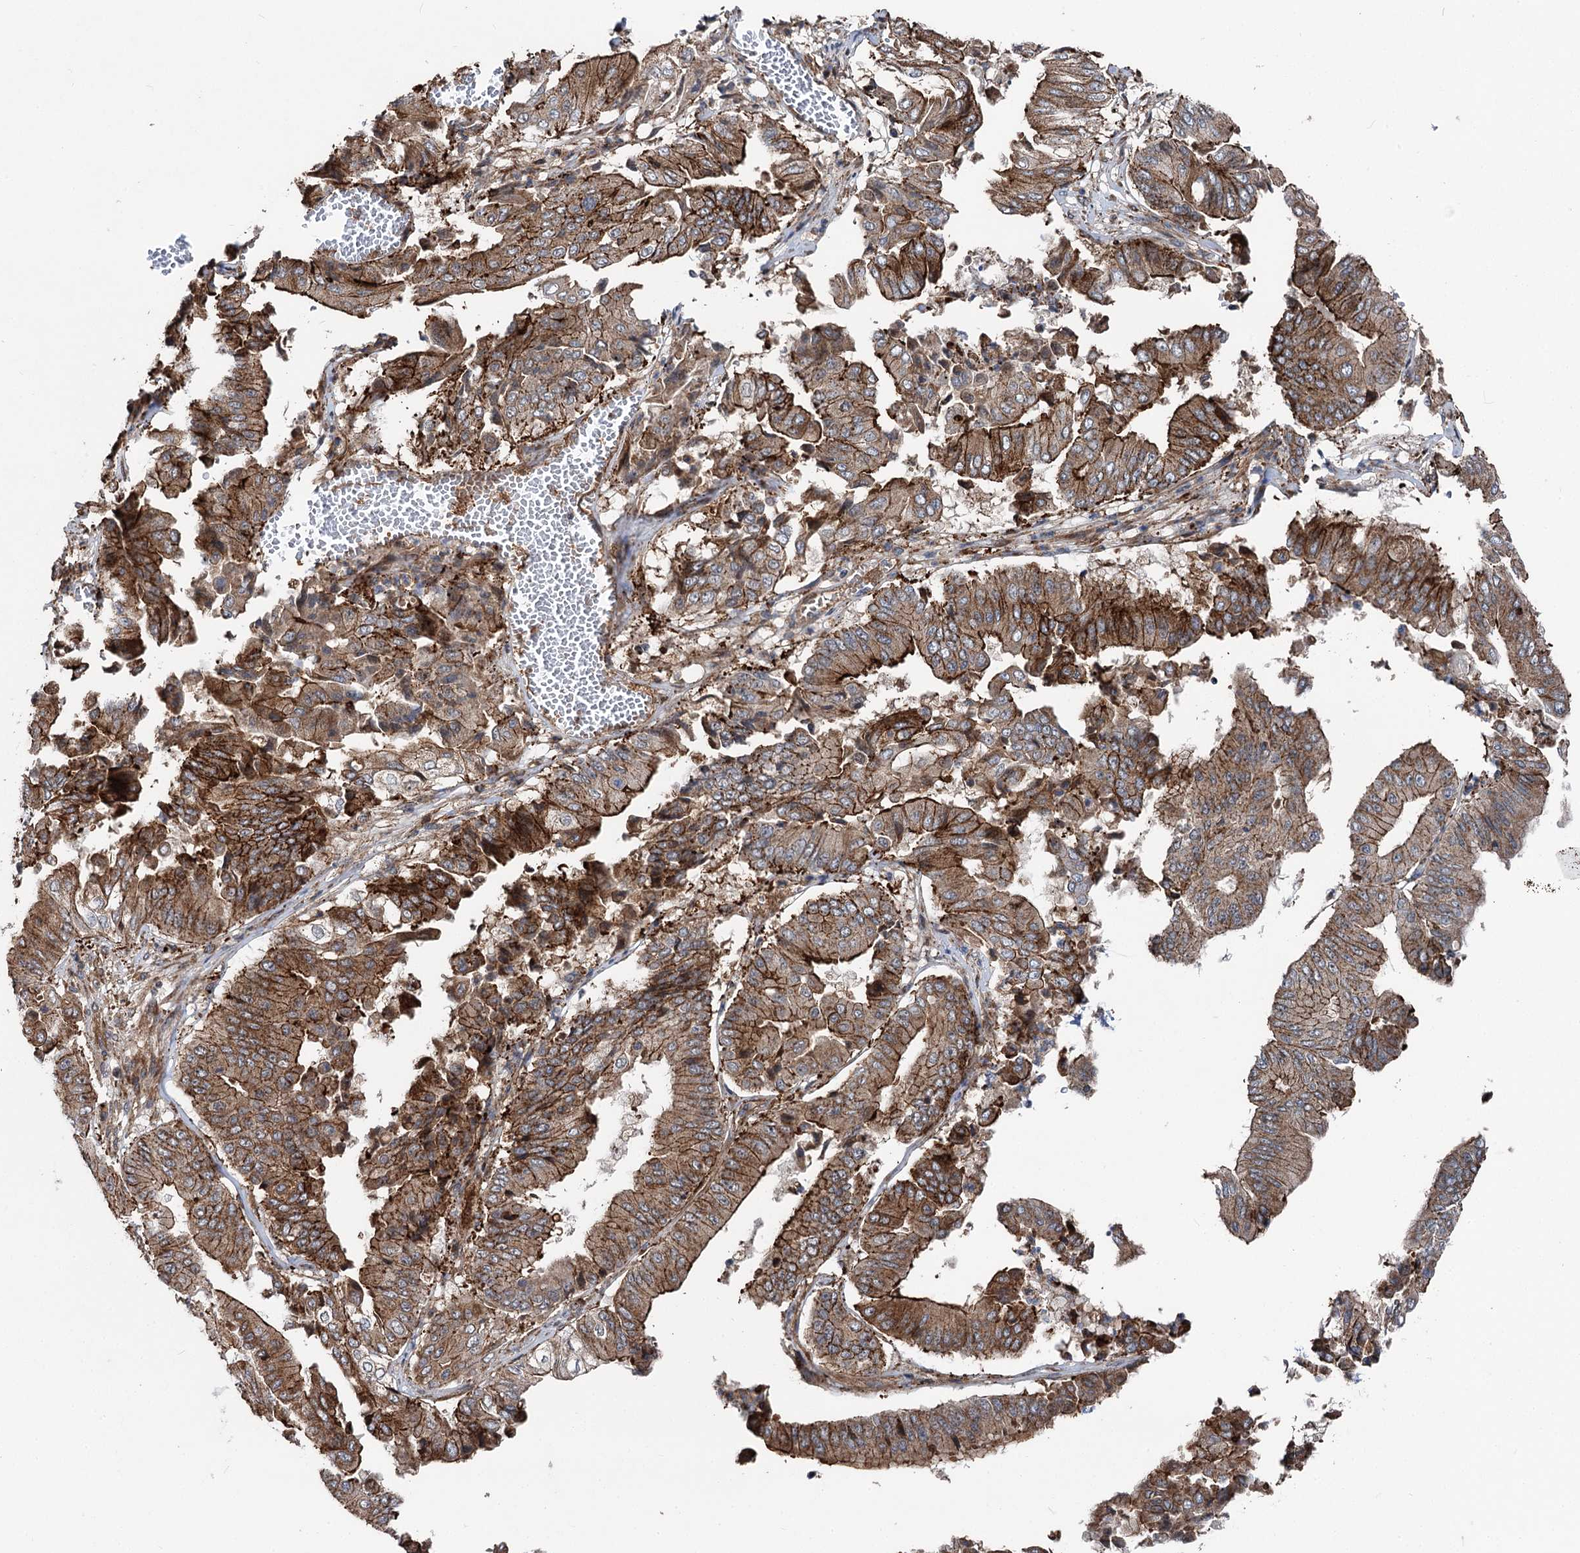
{"staining": {"intensity": "strong", "quantity": ">75%", "location": "cytoplasmic/membranous"}, "tissue": "pancreatic cancer", "cell_type": "Tumor cells", "image_type": "cancer", "snomed": [{"axis": "morphology", "description": "Adenocarcinoma, NOS"}, {"axis": "topography", "description": "Pancreas"}], "caption": "An IHC image of tumor tissue is shown. Protein staining in brown labels strong cytoplasmic/membranous positivity in pancreatic cancer (adenocarcinoma) within tumor cells.", "gene": "ITFG2", "patient": {"sex": "female", "age": 77}}